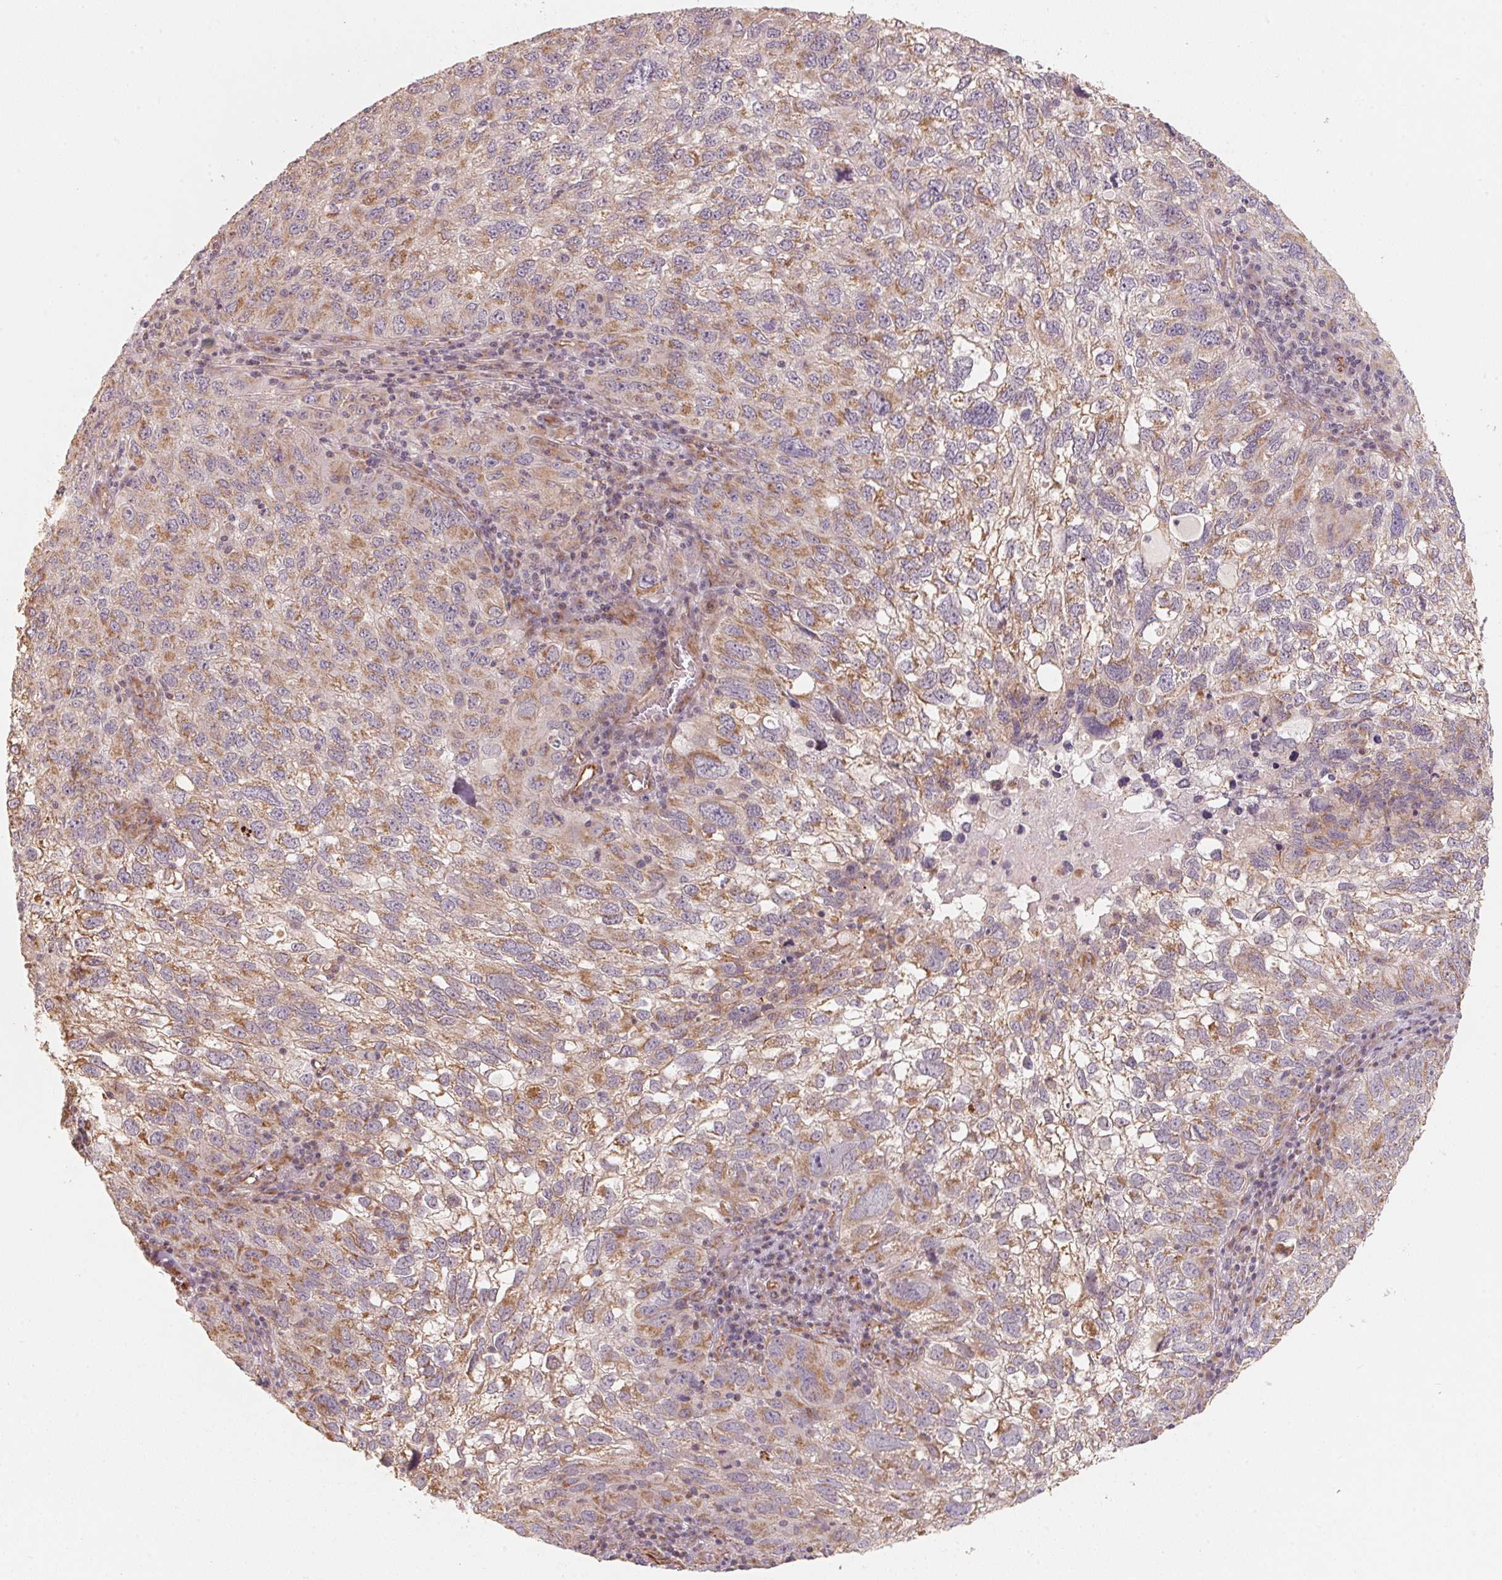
{"staining": {"intensity": "moderate", "quantity": "25%-75%", "location": "cytoplasmic/membranous"}, "tissue": "cervical cancer", "cell_type": "Tumor cells", "image_type": "cancer", "snomed": [{"axis": "morphology", "description": "Squamous cell carcinoma, NOS"}, {"axis": "topography", "description": "Cervix"}], "caption": "Squamous cell carcinoma (cervical) stained for a protein (brown) demonstrates moderate cytoplasmic/membranous positive staining in about 25%-75% of tumor cells.", "gene": "TSPAN12", "patient": {"sex": "female", "age": 55}}